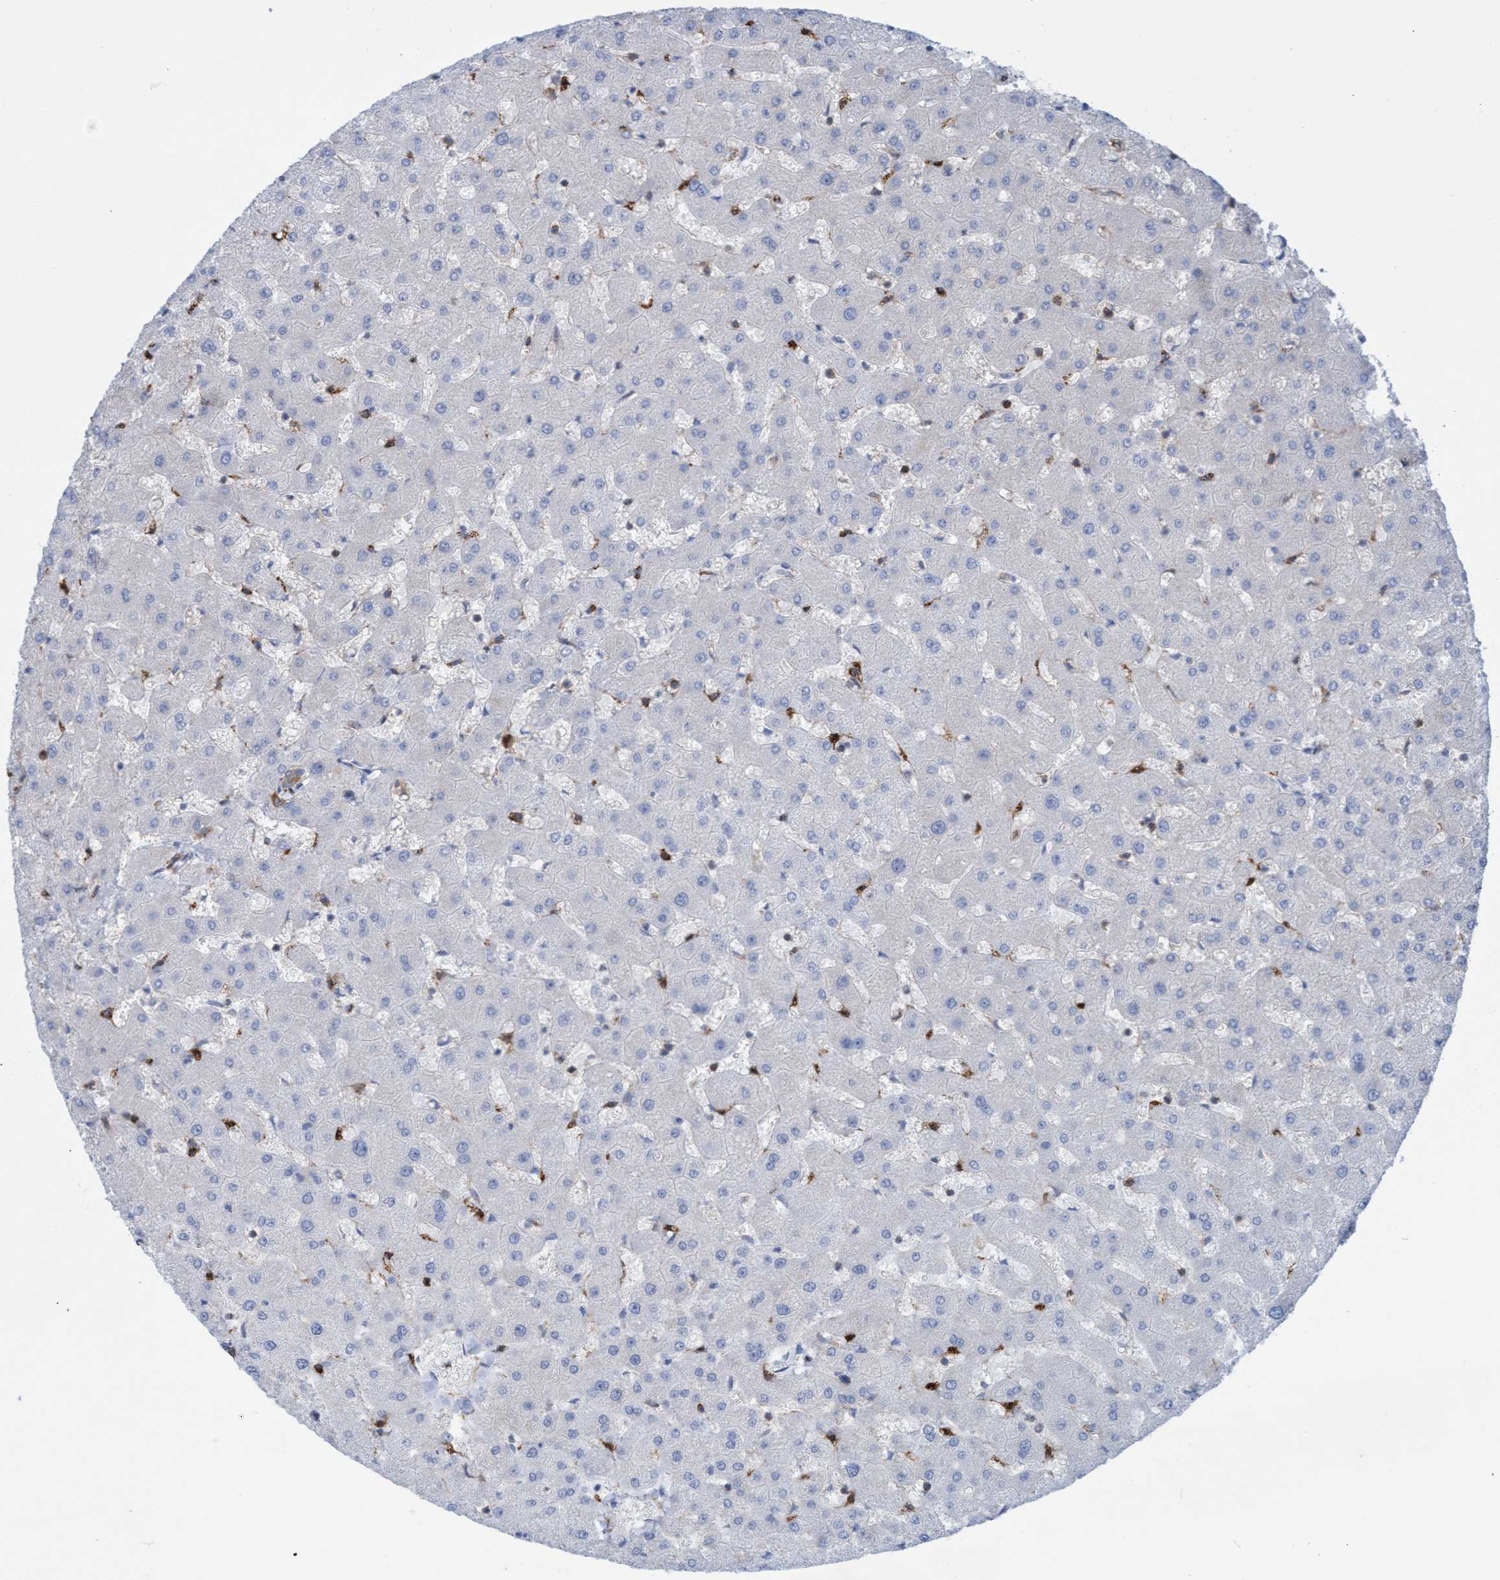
{"staining": {"intensity": "moderate", "quantity": ">75%", "location": "cytoplasmic/membranous"}, "tissue": "liver", "cell_type": "Cholangiocytes", "image_type": "normal", "snomed": [{"axis": "morphology", "description": "Normal tissue, NOS"}, {"axis": "topography", "description": "Liver"}], "caption": "Immunohistochemical staining of unremarkable human liver displays medium levels of moderate cytoplasmic/membranous positivity in approximately >75% of cholangiocytes. The protein of interest is shown in brown color, while the nuclei are stained blue.", "gene": "EZR", "patient": {"sex": "female", "age": 63}}